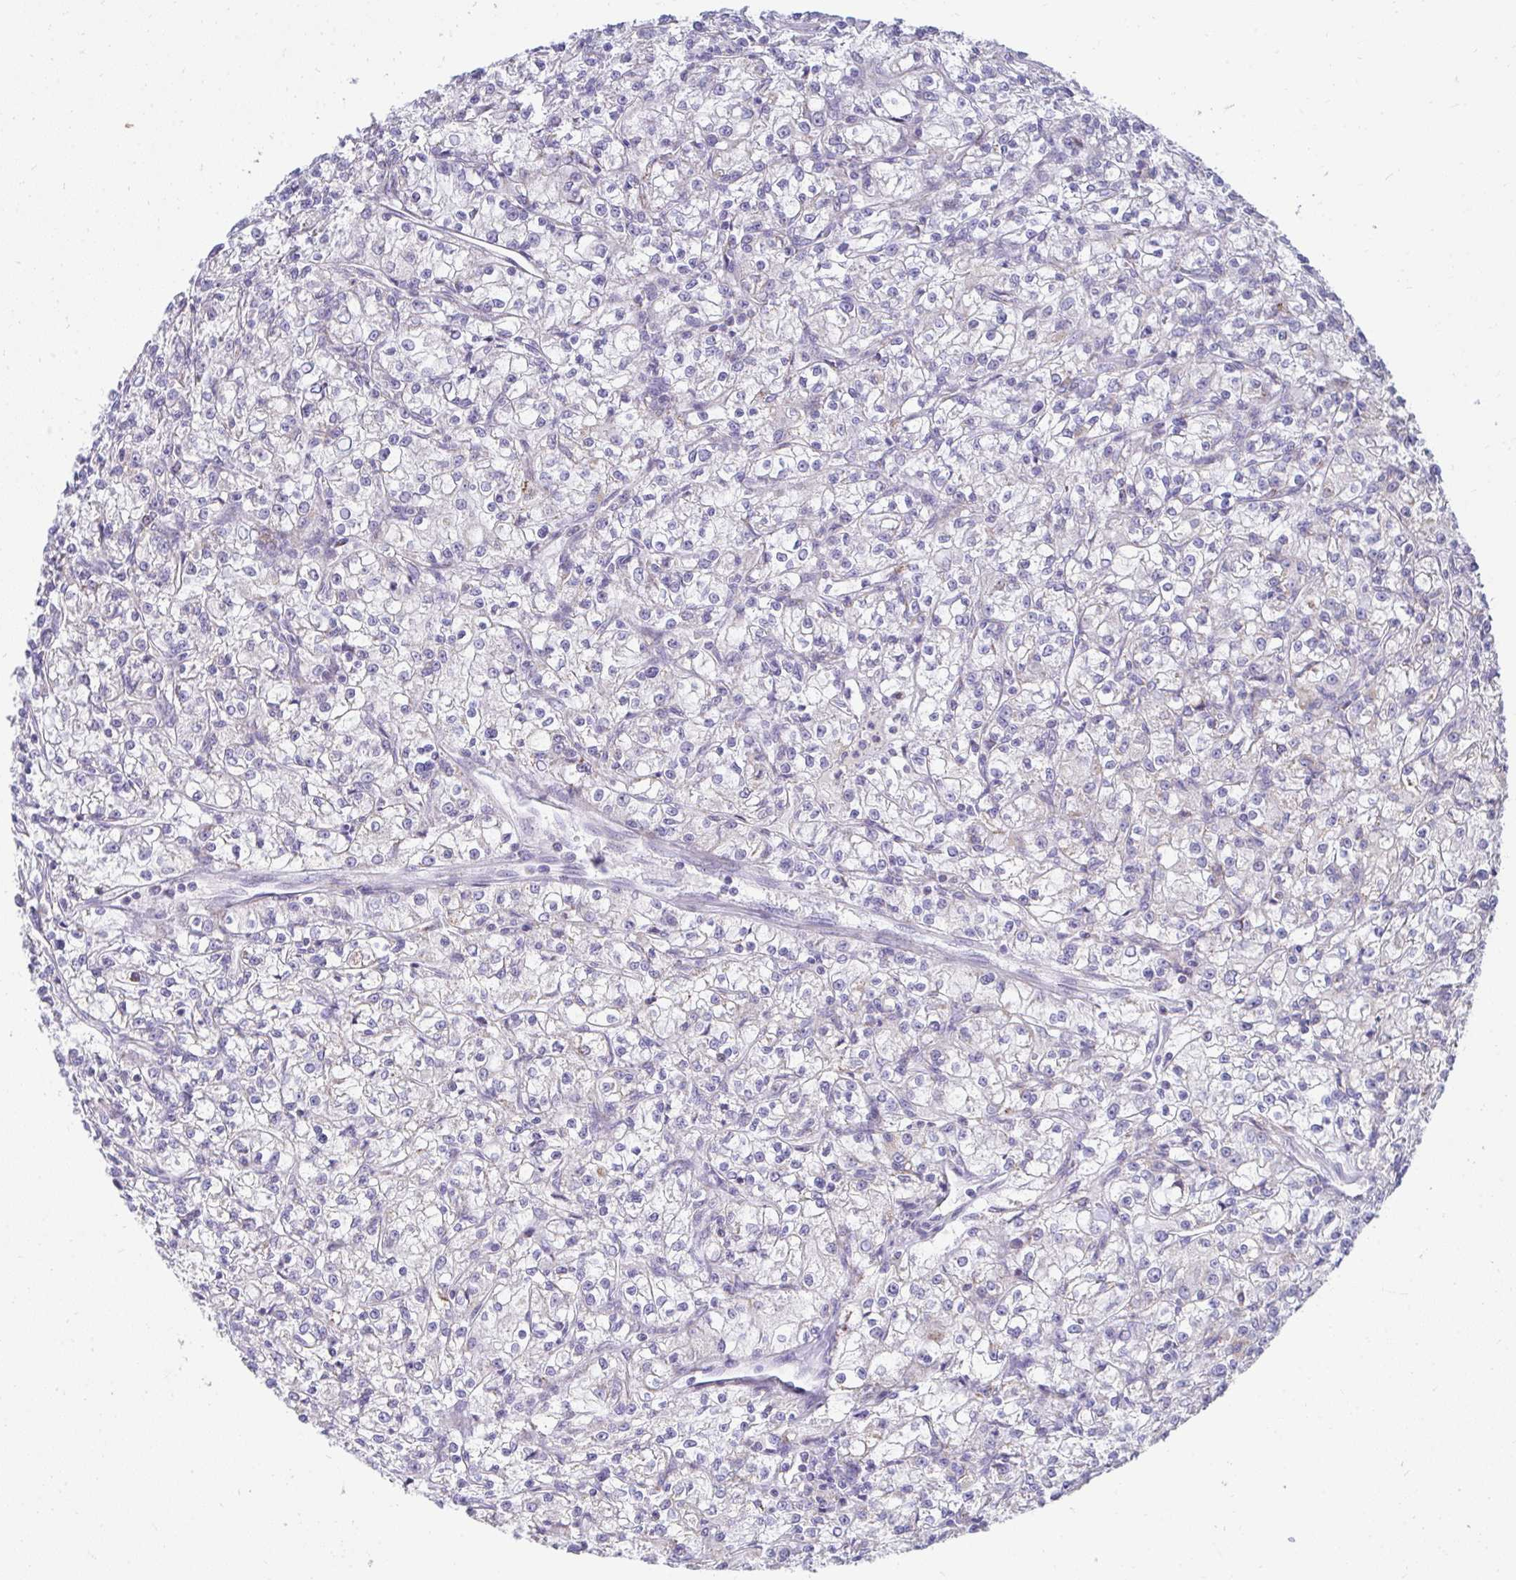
{"staining": {"intensity": "negative", "quantity": "none", "location": "none"}, "tissue": "renal cancer", "cell_type": "Tumor cells", "image_type": "cancer", "snomed": [{"axis": "morphology", "description": "Adenocarcinoma, NOS"}, {"axis": "topography", "description": "Kidney"}], "caption": "This is a photomicrograph of immunohistochemistry (IHC) staining of renal adenocarcinoma, which shows no staining in tumor cells.", "gene": "PRRG3", "patient": {"sex": "female", "age": 59}}